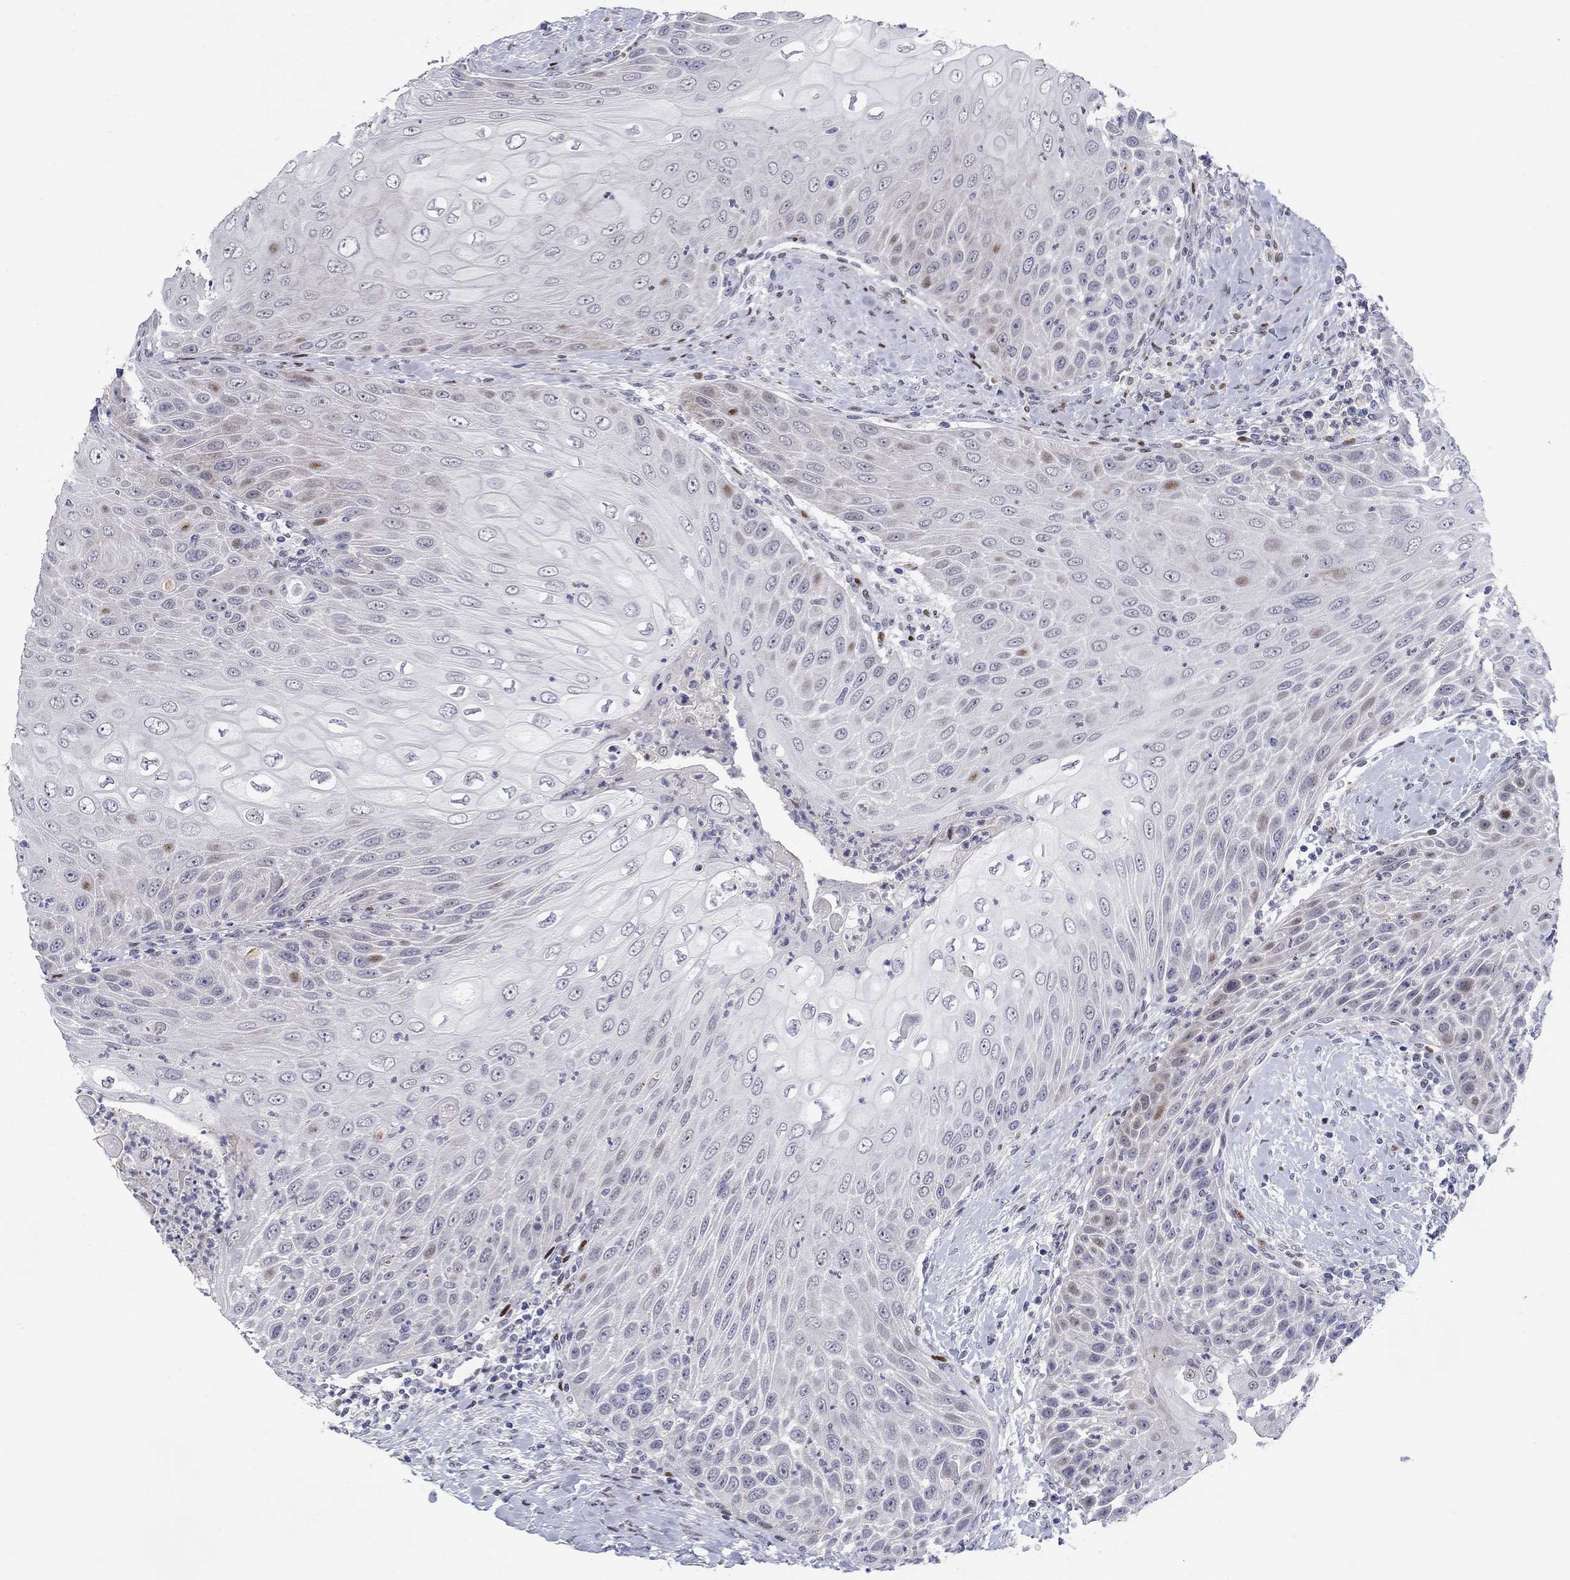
{"staining": {"intensity": "strong", "quantity": "<25%", "location": "nuclear"}, "tissue": "head and neck cancer", "cell_type": "Tumor cells", "image_type": "cancer", "snomed": [{"axis": "morphology", "description": "Squamous cell carcinoma, NOS"}, {"axis": "topography", "description": "Head-Neck"}], "caption": "Head and neck squamous cell carcinoma tissue reveals strong nuclear positivity in about <25% of tumor cells", "gene": "RAPGEF5", "patient": {"sex": "male", "age": 69}}